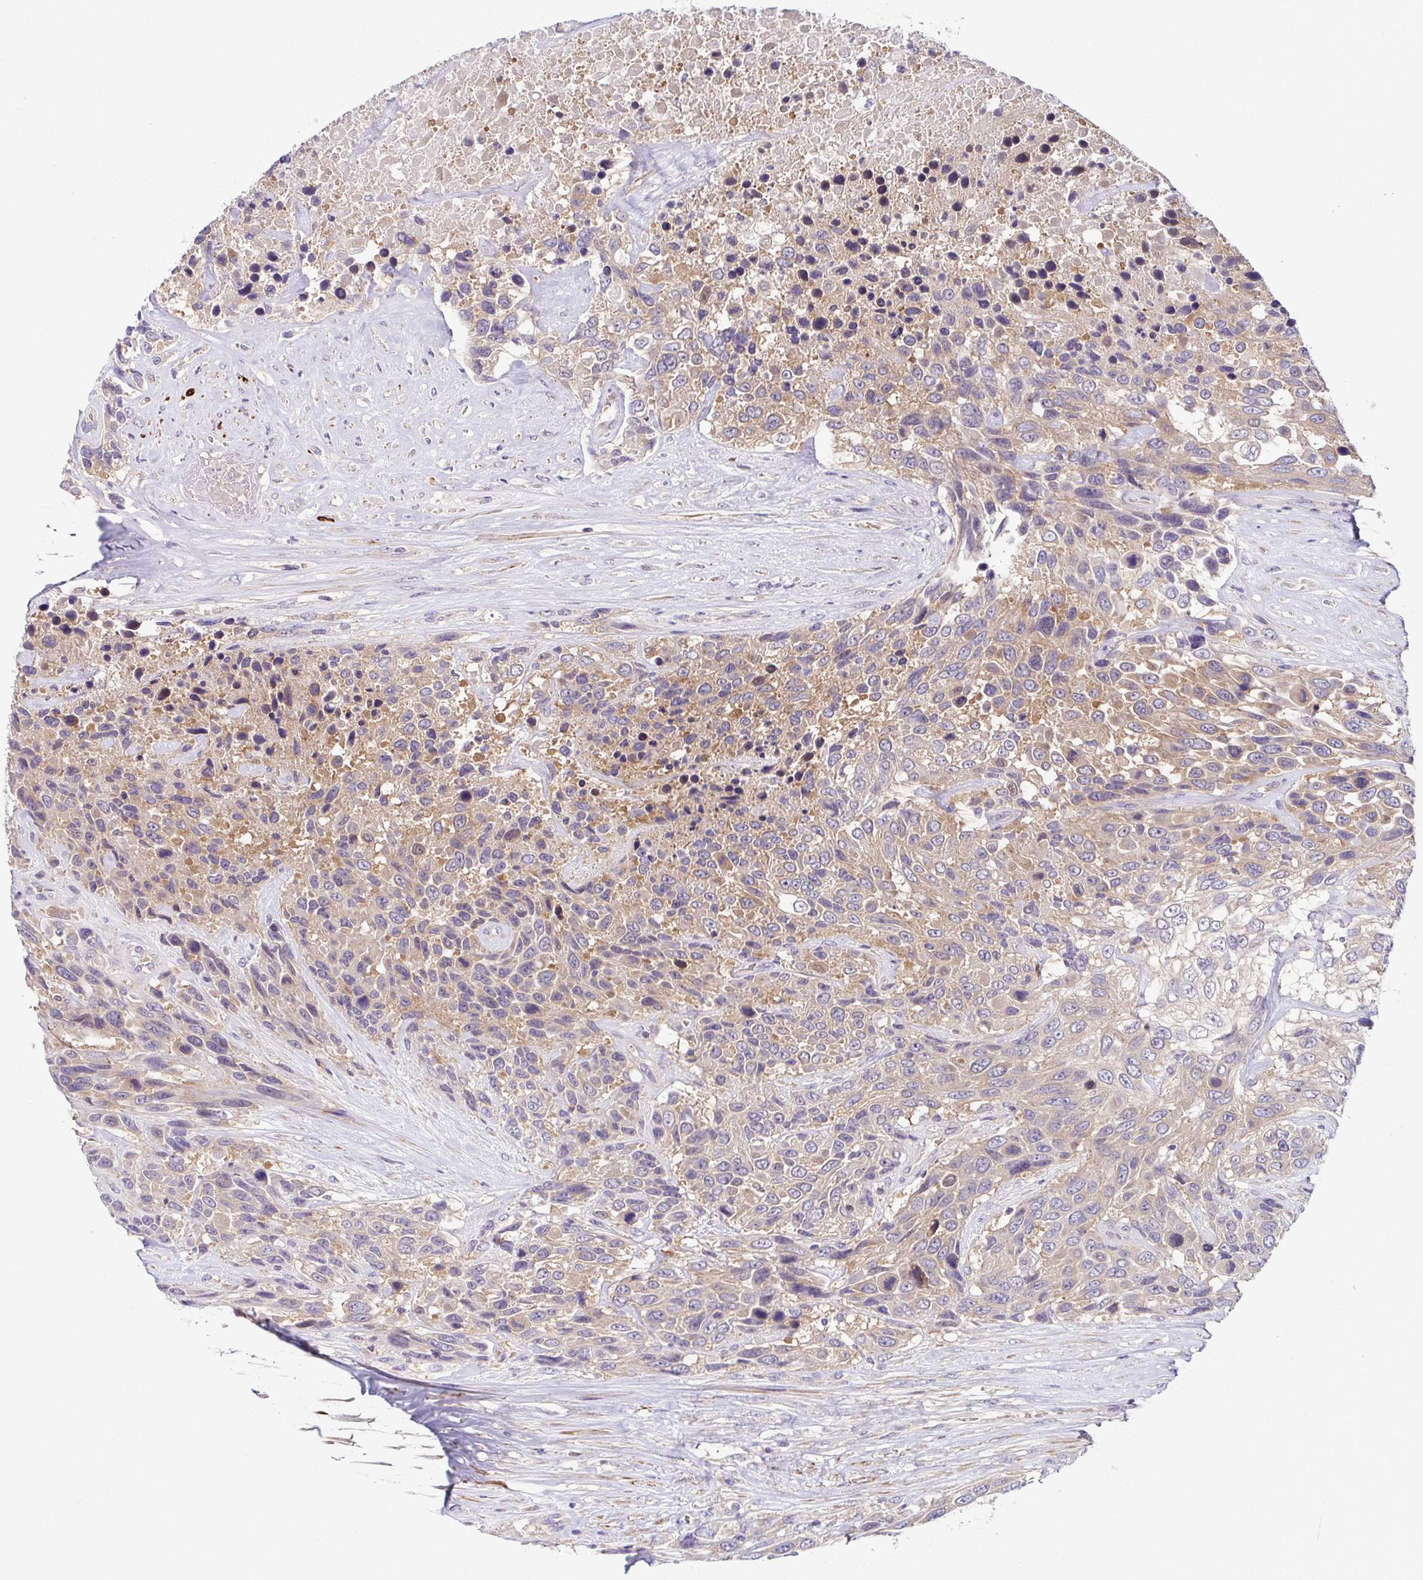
{"staining": {"intensity": "weak", "quantity": ">75%", "location": "cytoplasmic/membranous"}, "tissue": "urothelial cancer", "cell_type": "Tumor cells", "image_type": "cancer", "snomed": [{"axis": "morphology", "description": "Urothelial carcinoma, High grade"}, {"axis": "topography", "description": "Urinary bladder"}], "caption": "Immunohistochemical staining of human urothelial cancer exhibits weak cytoplasmic/membranous protein positivity in about >75% of tumor cells.", "gene": "CFAP97D1", "patient": {"sex": "female", "age": 70}}